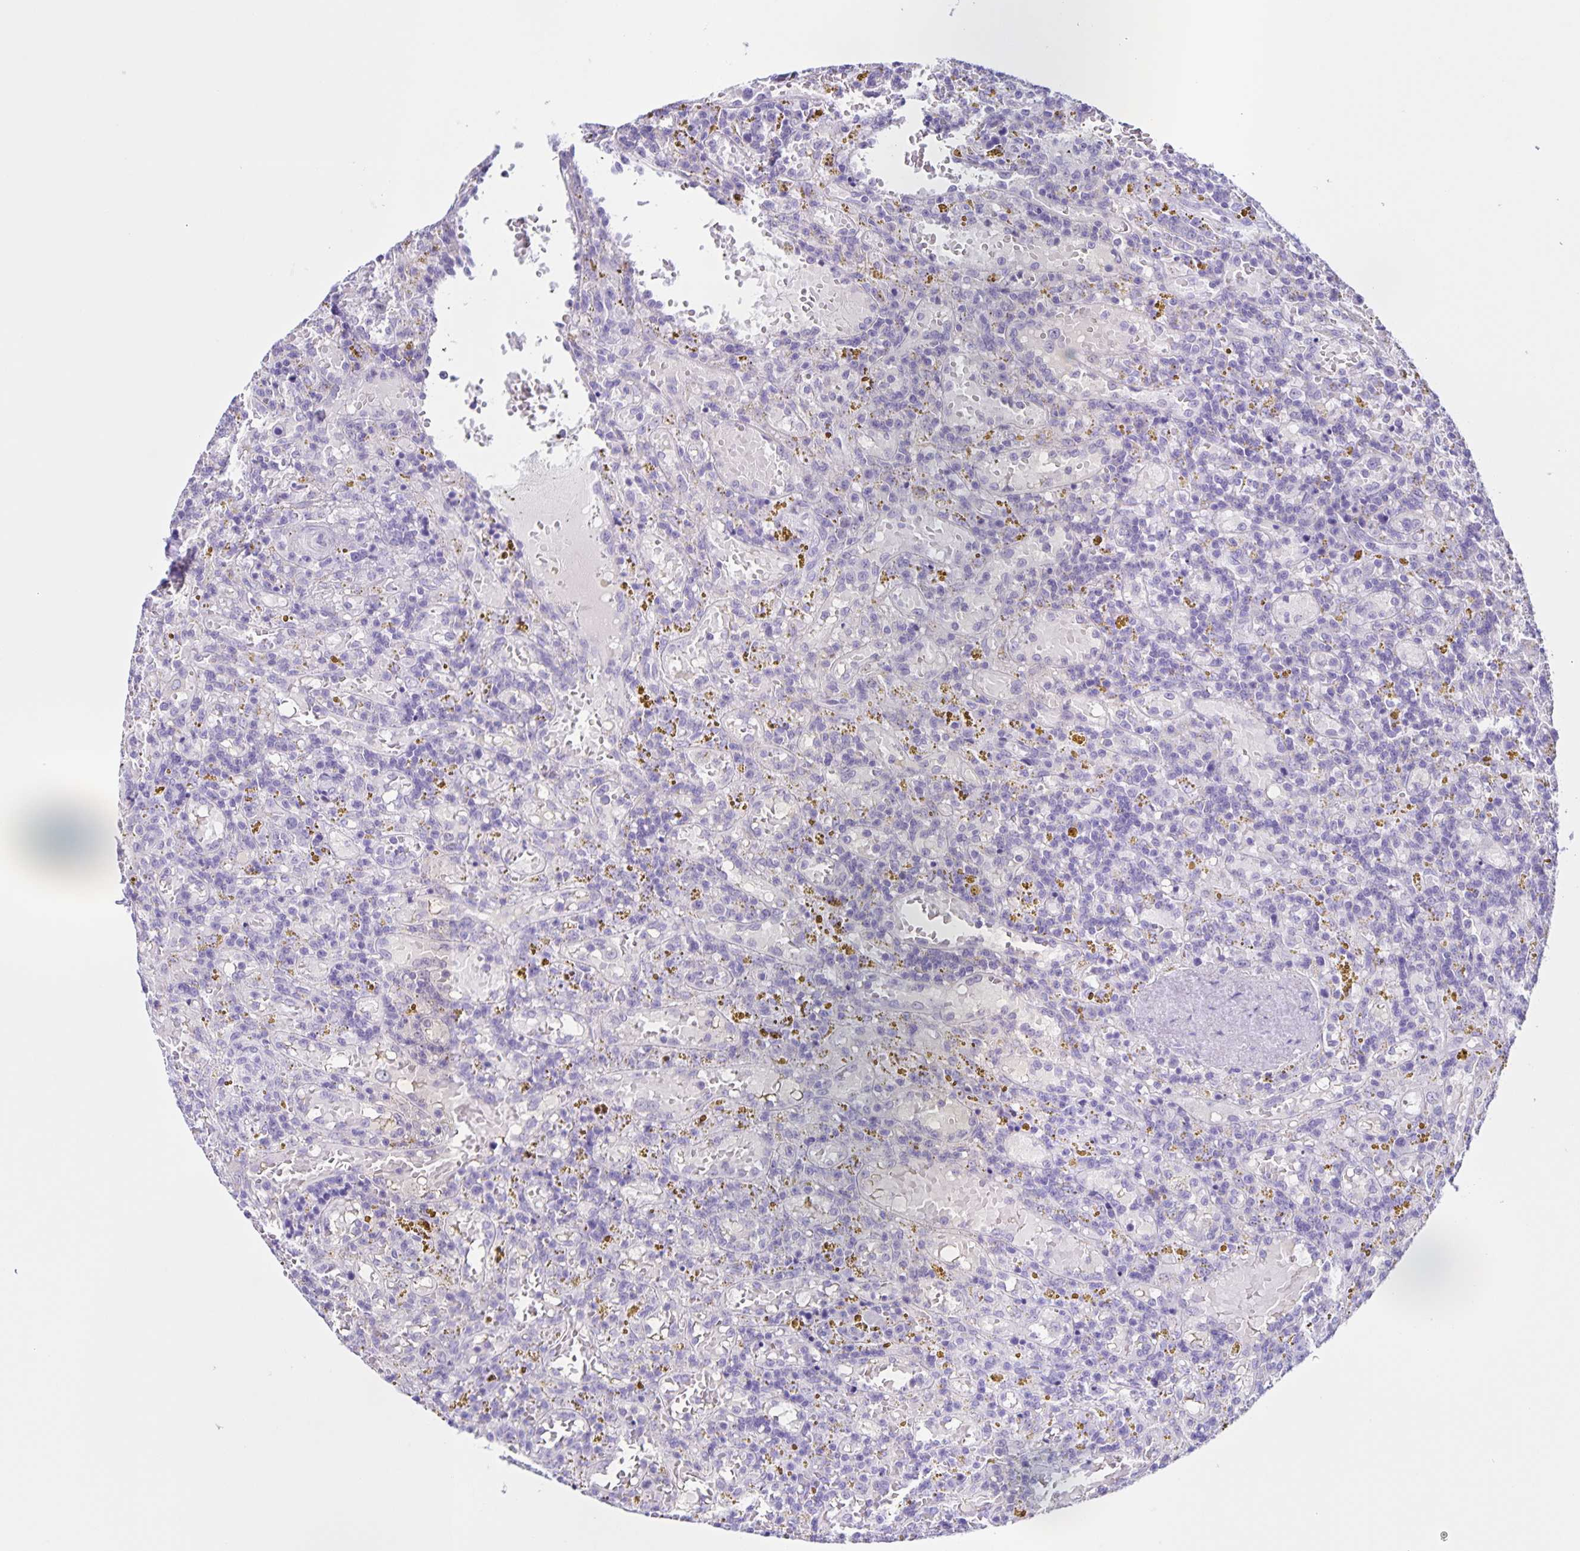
{"staining": {"intensity": "negative", "quantity": "none", "location": "none"}, "tissue": "lymphoma", "cell_type": "Tumor cells", "image_type": "cancer", "snomed": [{"axis": "morphology", "description": "Malignant lymphoma, non-Hodgkin's type, Low grade"}, {"axis": "topography", "description": "Spleen"}], "caption": "IHC of human malignant lymphoma, non-Hodgkin's type (low-grade) demonstrates no expression in tumor cells.", "gene": "FAM170A", "patient": {"sex": "female", "age": 65}}